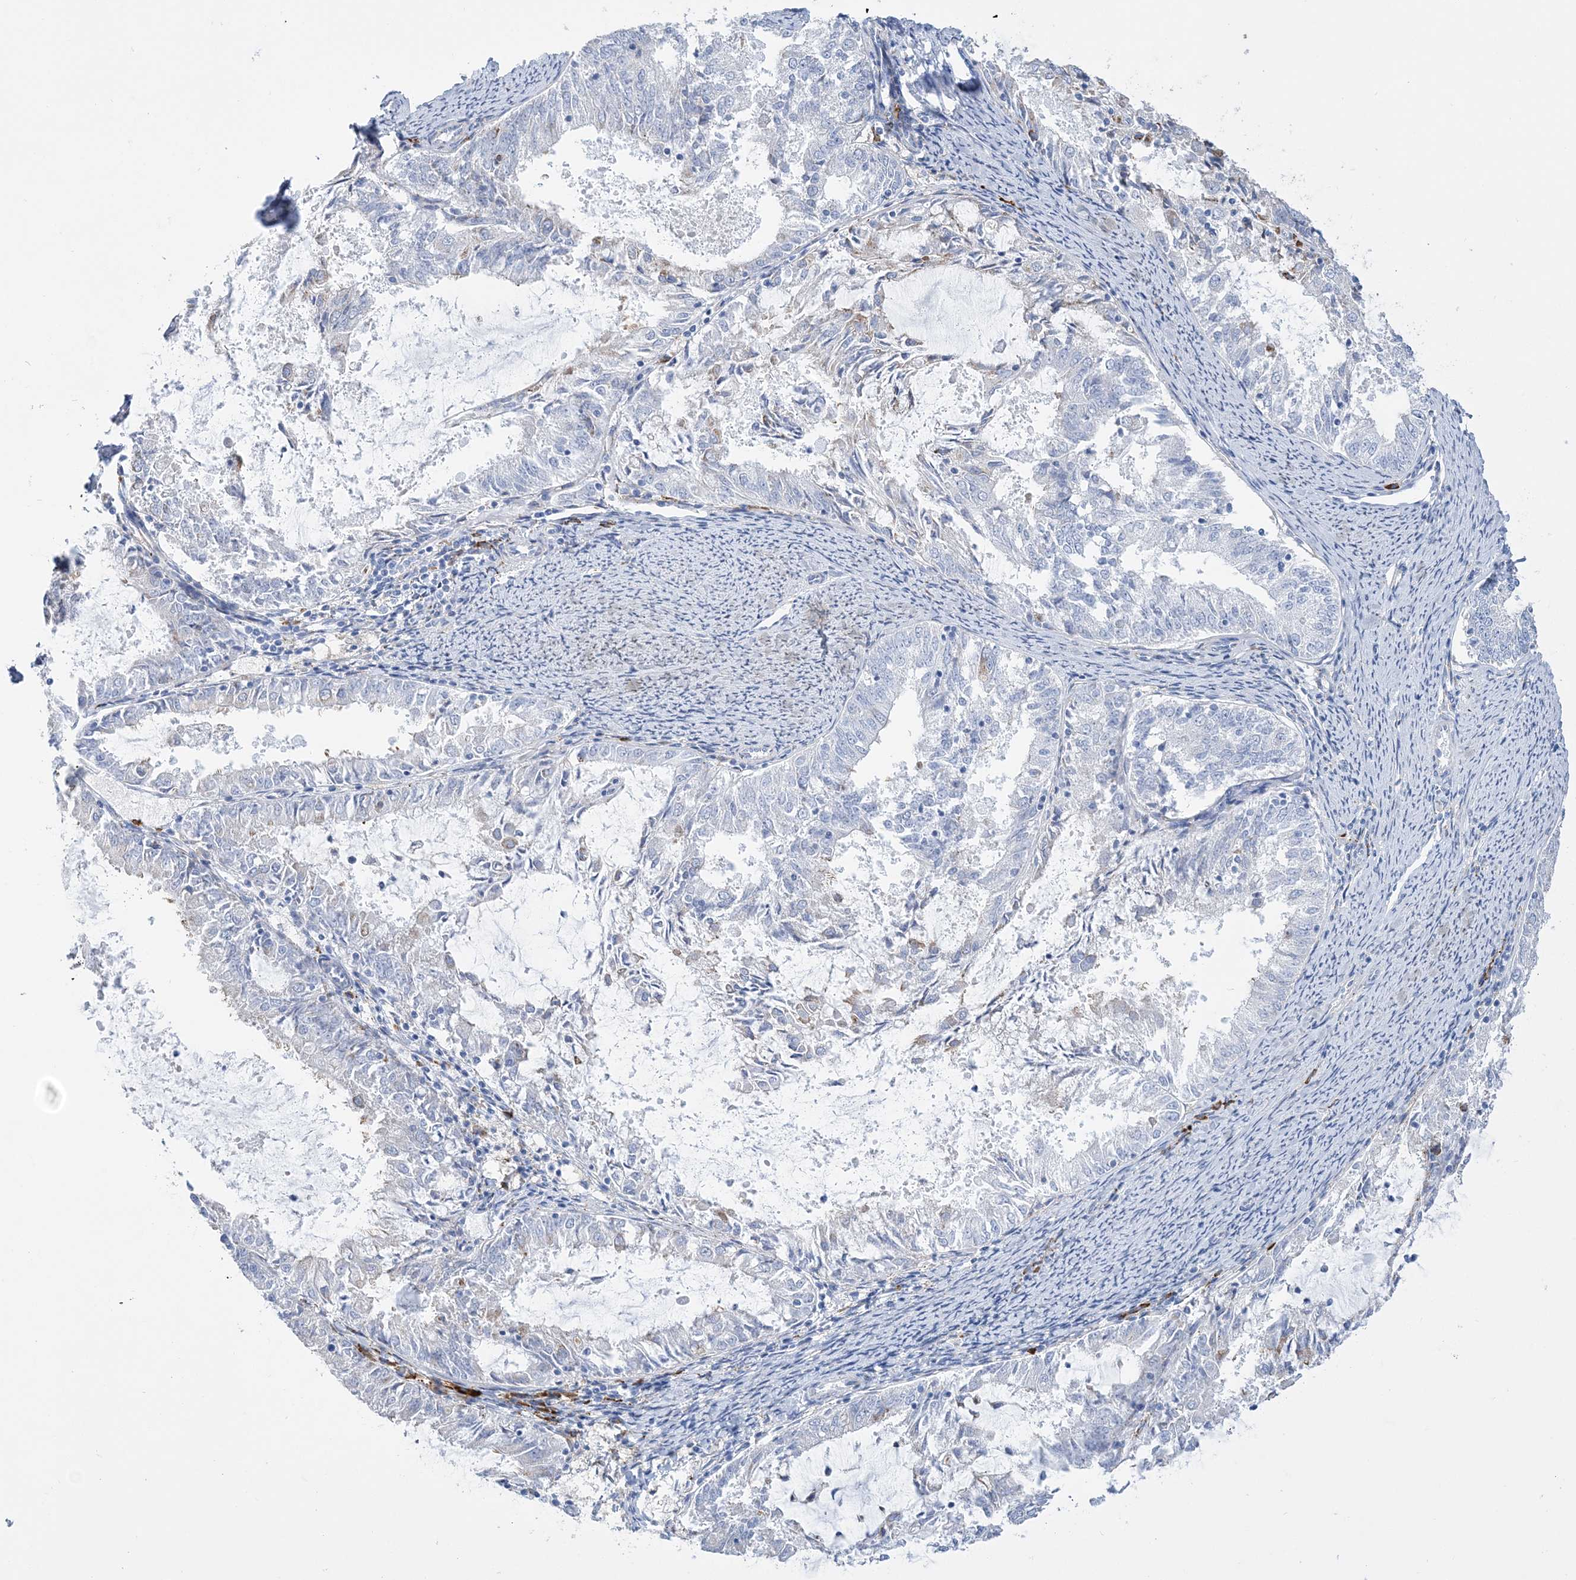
{"staining": {"intensity": "negative", "quantity": "none", "location": "none"}, "tissue": "endometrial cancer", "cell_type": "Tumor cells", "image_type": "cancer", "snomed": [{"axis": "morphology", "description": "Adenocarcinoma, NOS"}, {"axis": "topography", "description": "Endometrium"}], "caption": "Human adenocarcinoma (endometrial) stained for a protein using IHC demonstrates no expression in tumor cells.", "gene": "TSPYL6", "patient": {"sex": "female", "age": 57}}